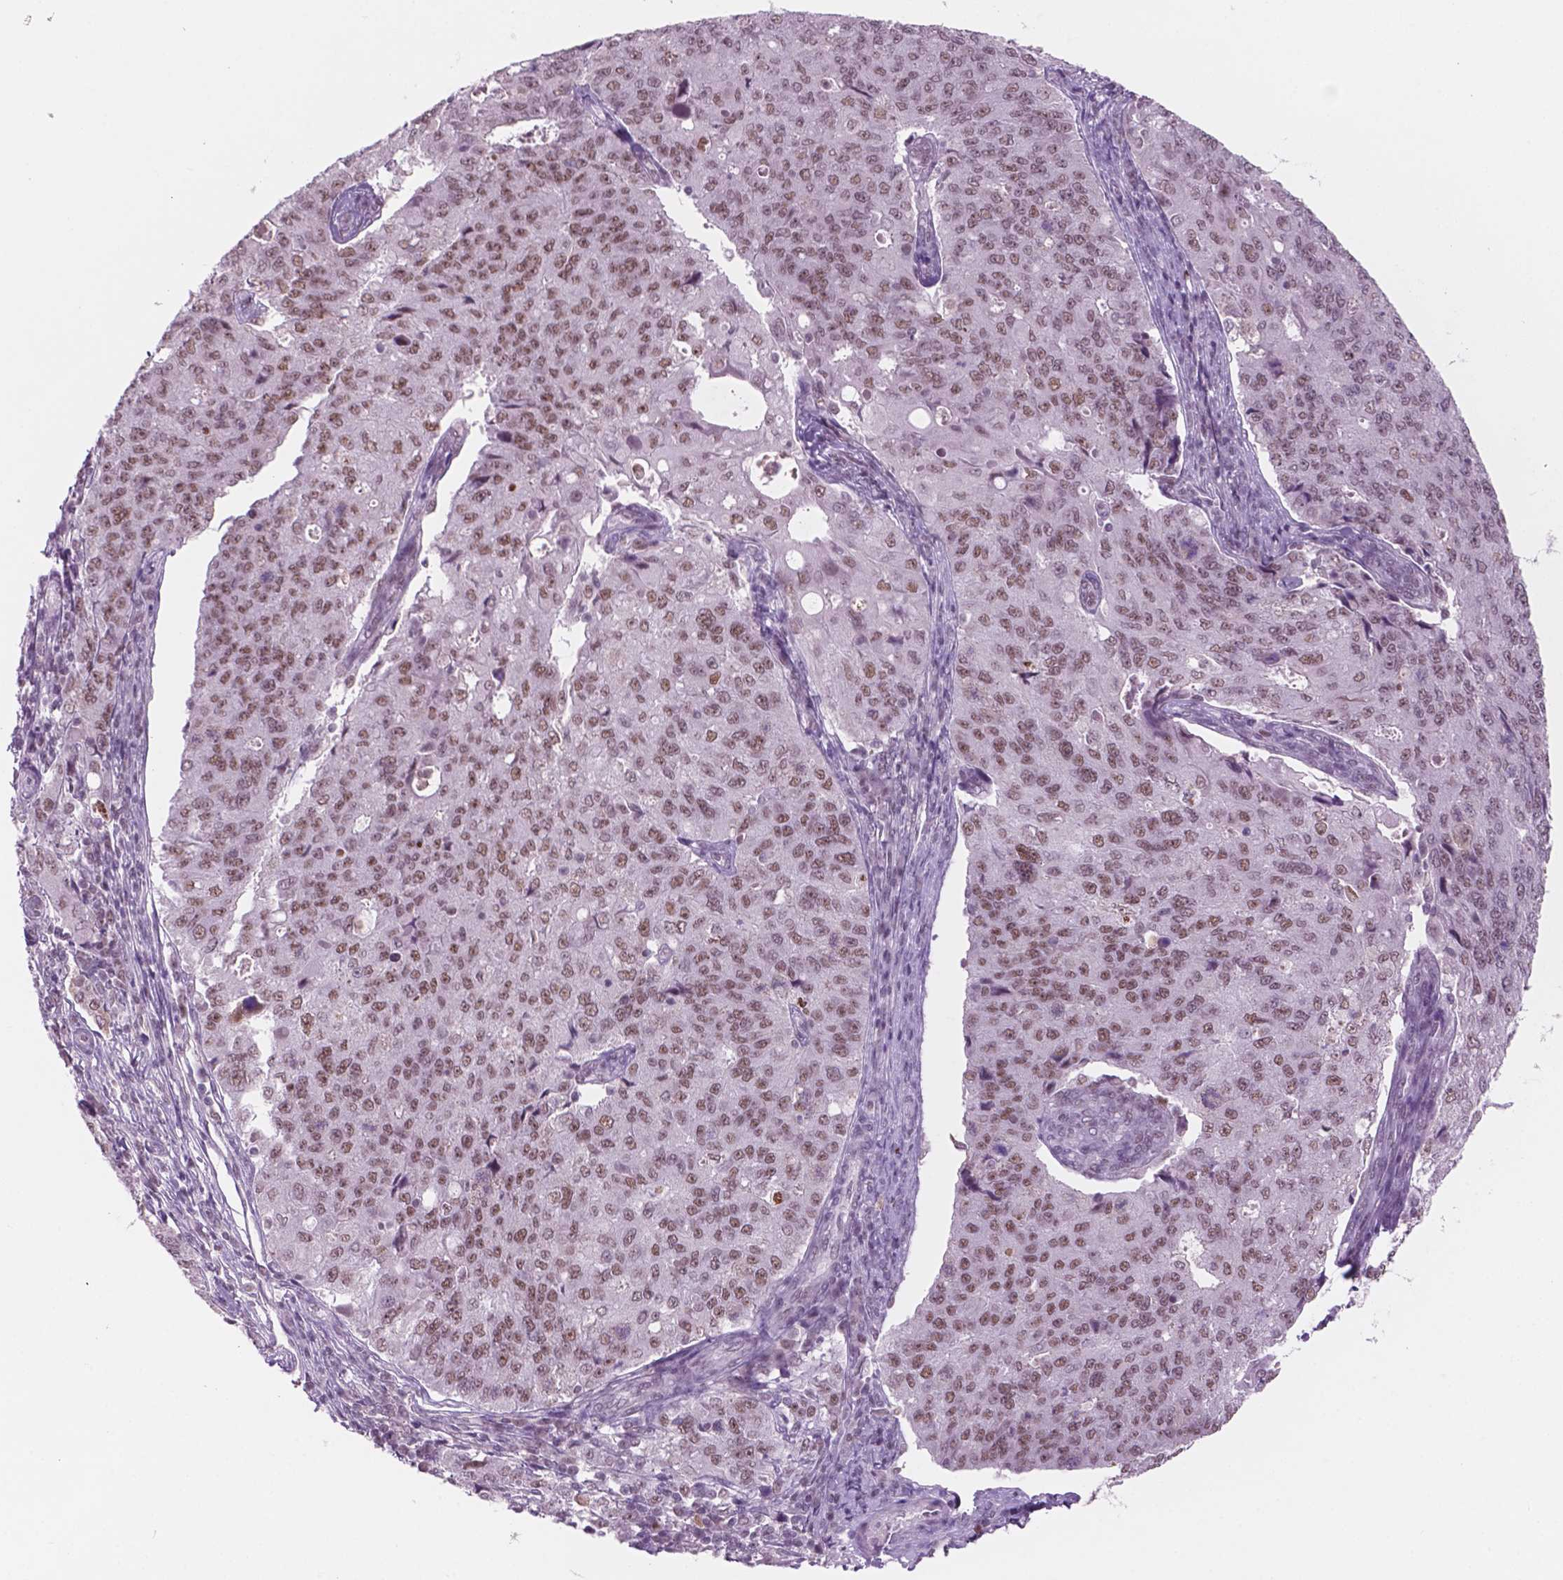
{"staining": {"intensity": "moderate", "quantity": "25%-75%", "location": "nuclear"}, "tissue": "endometrial cancer", "cell_type": "Tumor cells", "image_type": "cancer", "snomed": [{"axis": "morphology", "description": "Adenocarcinoma, NOS"}, {"axis": "topography", "description": "Endometrium"}], "caption": "Protein analysis of endometrial cancer (adenocarcinoma) tissue shows moderate nuclear staining in about 25%-75% of tumor cells. (Stains: DAB in brown, nuclei in blue, Microscopy: brightfield microscopy at high magnification).", "gene": "CTR9", "patient": {"sex": "female", "age": 43}}